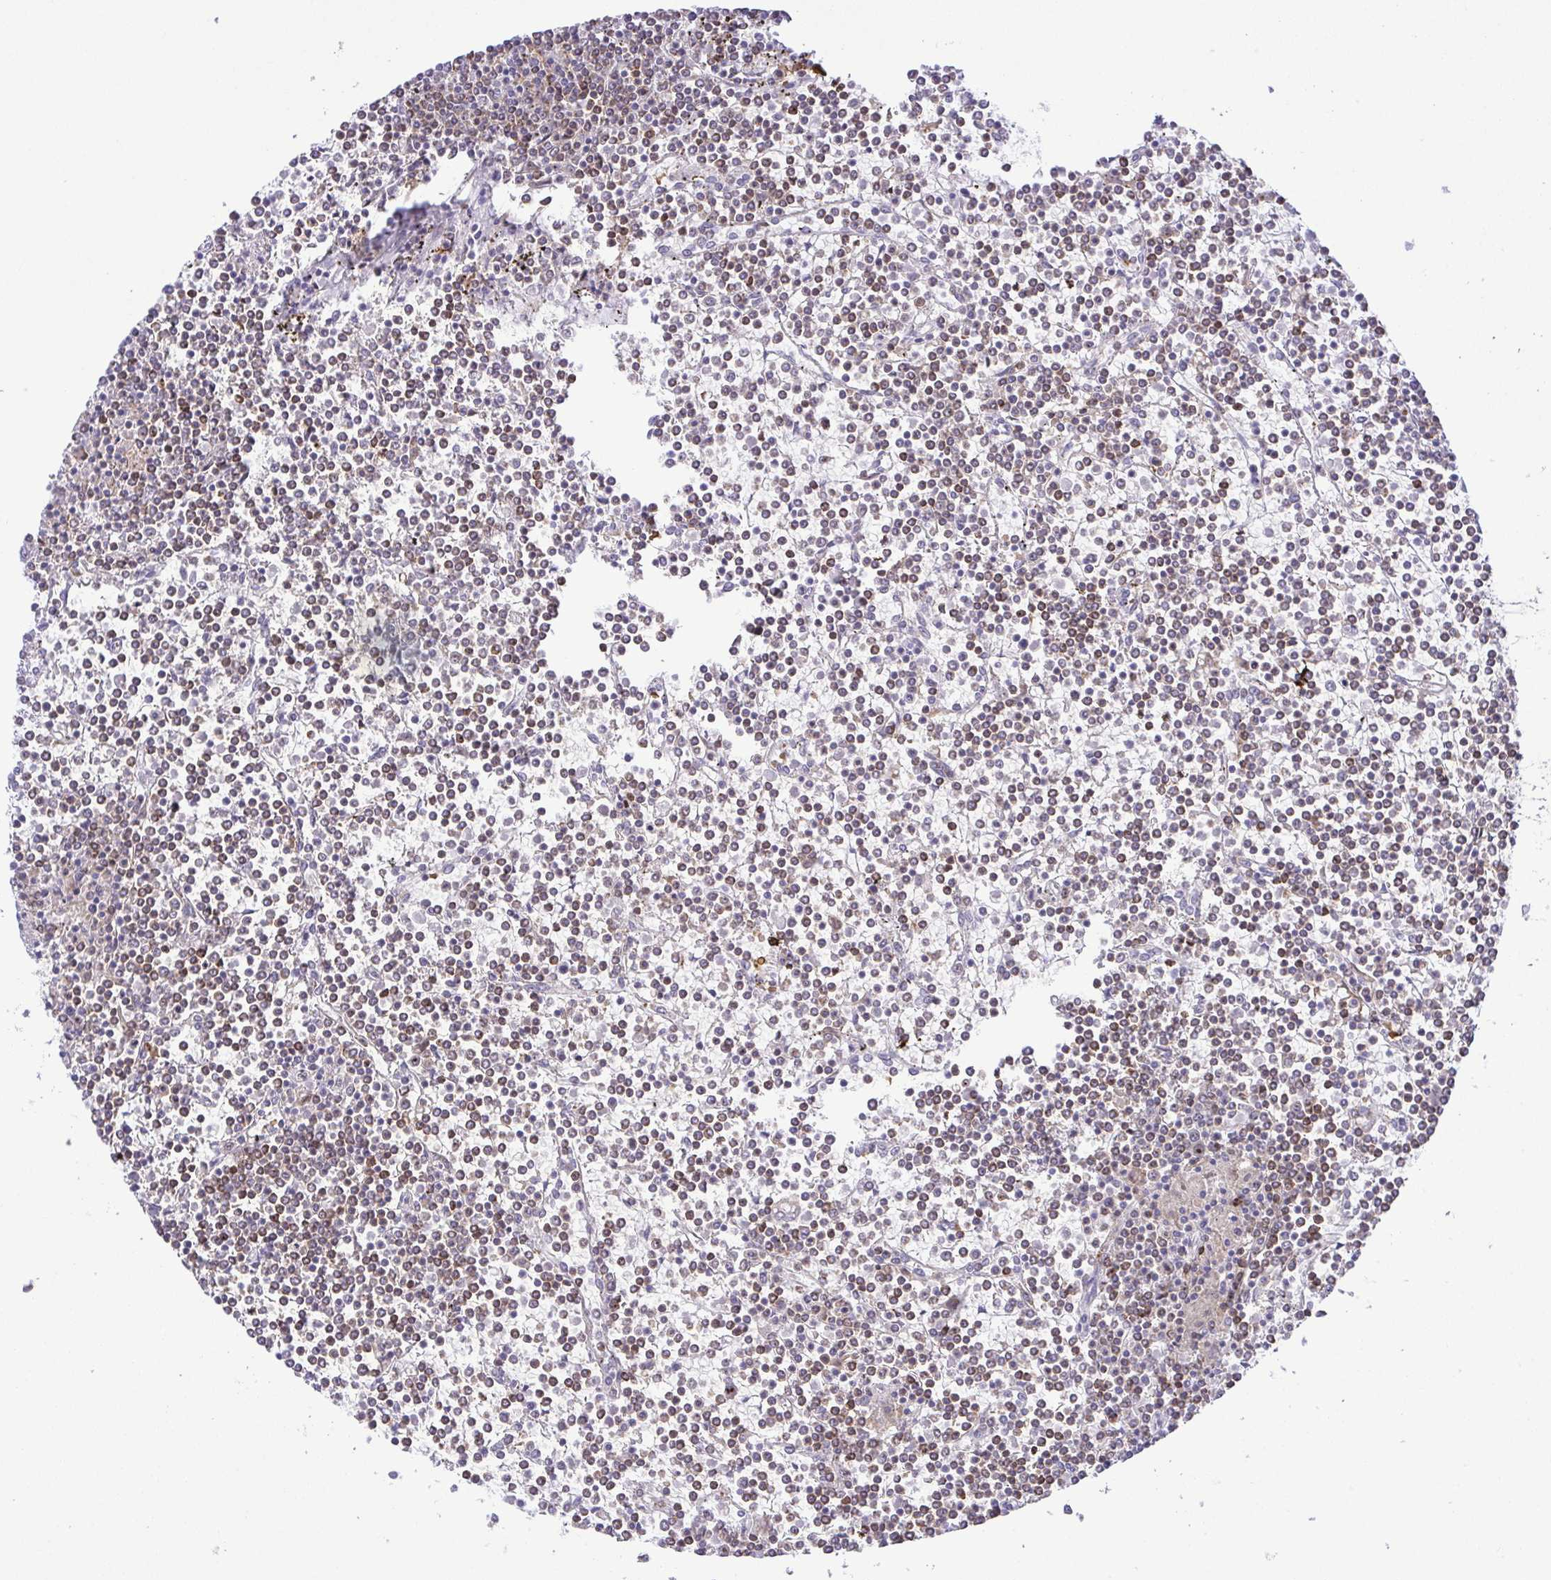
{"staining": {"intensity": "negative", "quantity": "none", "location": "none"}, "tissue": "lymphoma", "cell_type": "Tumor cells", "image_type": "cancer", "snomed": [{"axis": "morphology", "description": "Malignant lymphoma, non-Hodgkin's type, Low grade"}, {"axis": "topography", "description": "Spleen"}], "caption": "An image of human lymphoma is negative for staining in tumor cells. (Brightfield microscopy of DAB immunohistochemistry at high magnification).", "gene": "RSL24D1", "patient": {"sex": "female", "age": 19}}